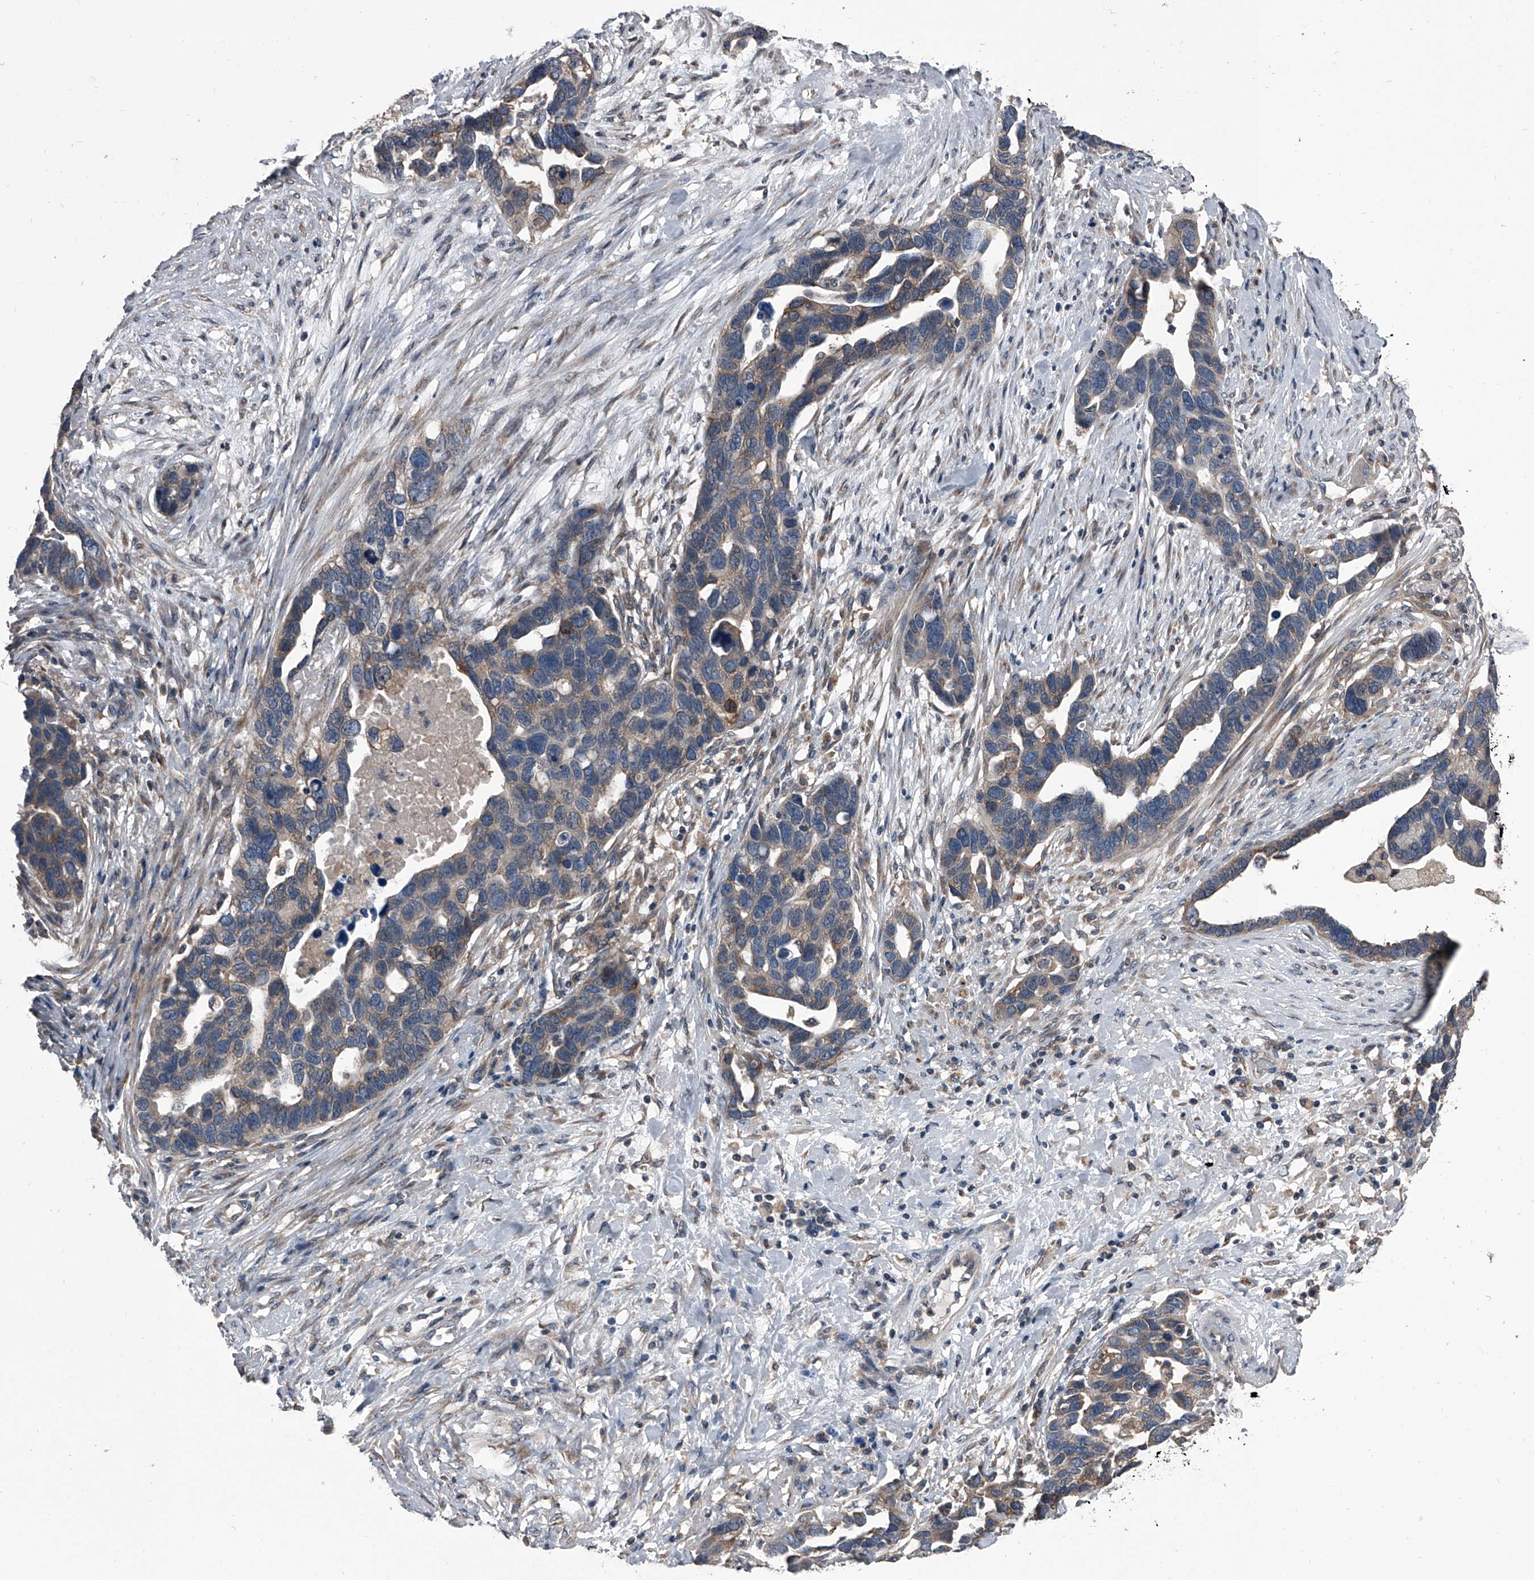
{"staining": {"intensity": "weak", "quantity": ">75%", "location": "cytoplasmic/membranous"}, "tissue": "ovarian cancer", "cell_type": "Tumor cells", "image_type": "cancer", "snomed": [{"axis": "morphology", "description": "Cystadenocarcinoma, serous, NOS"}, {"axis": "topography", "description": "Ovary"}], "caption": "Ovarian cancer (serous cystadenocarcinoma) tissue reveals weak cytoplasmic/membranous staining in approximately >75% of tumor cells (DAB (3,3'-diaminobenzidine) = brown stain, brightfield microscopy at high magnification).", "gene": "PIP5K1A", "patient": {"sex": "female", "age": 54}}